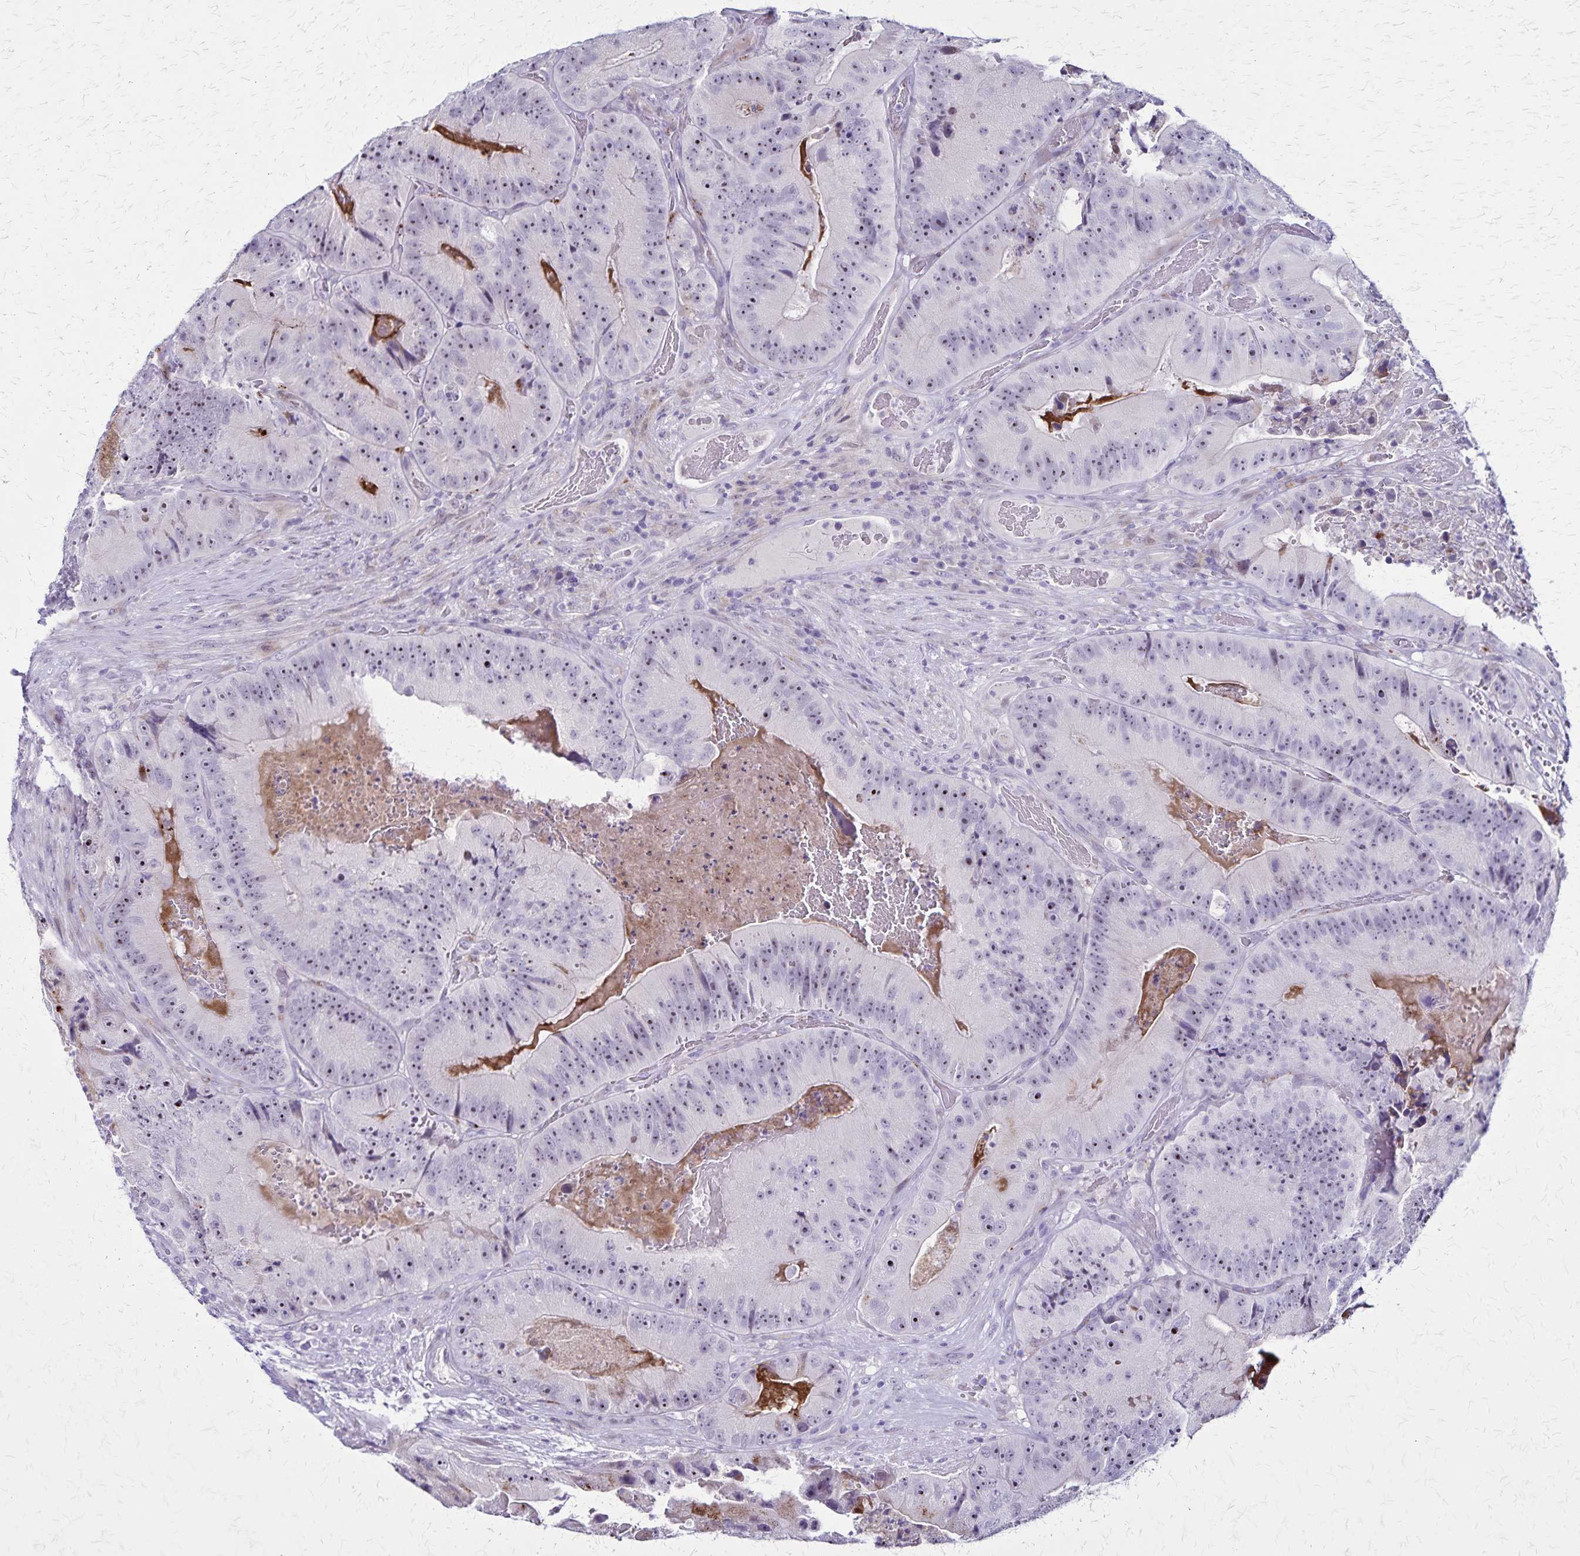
{"staining": {"intensity": "weak", "quantity": "25%-75%", "location": "nuclear"}, "tissue": "colorectal cancer", "cell_type": "Tumor cells", "image_type": "cancer", "snomed": [{"axis": "morphology", "description": "Adenocarcinoma, NOS"}, {"axis": "topography", "description": "Colon"}], "caption": "IHC of colorectal cancer exhibits low levels of weak nuclear positivity in approximately 25%-75% of tumor cells.", "gene": "OR51B5", "patient": {"sex": "female", "age": 86}}